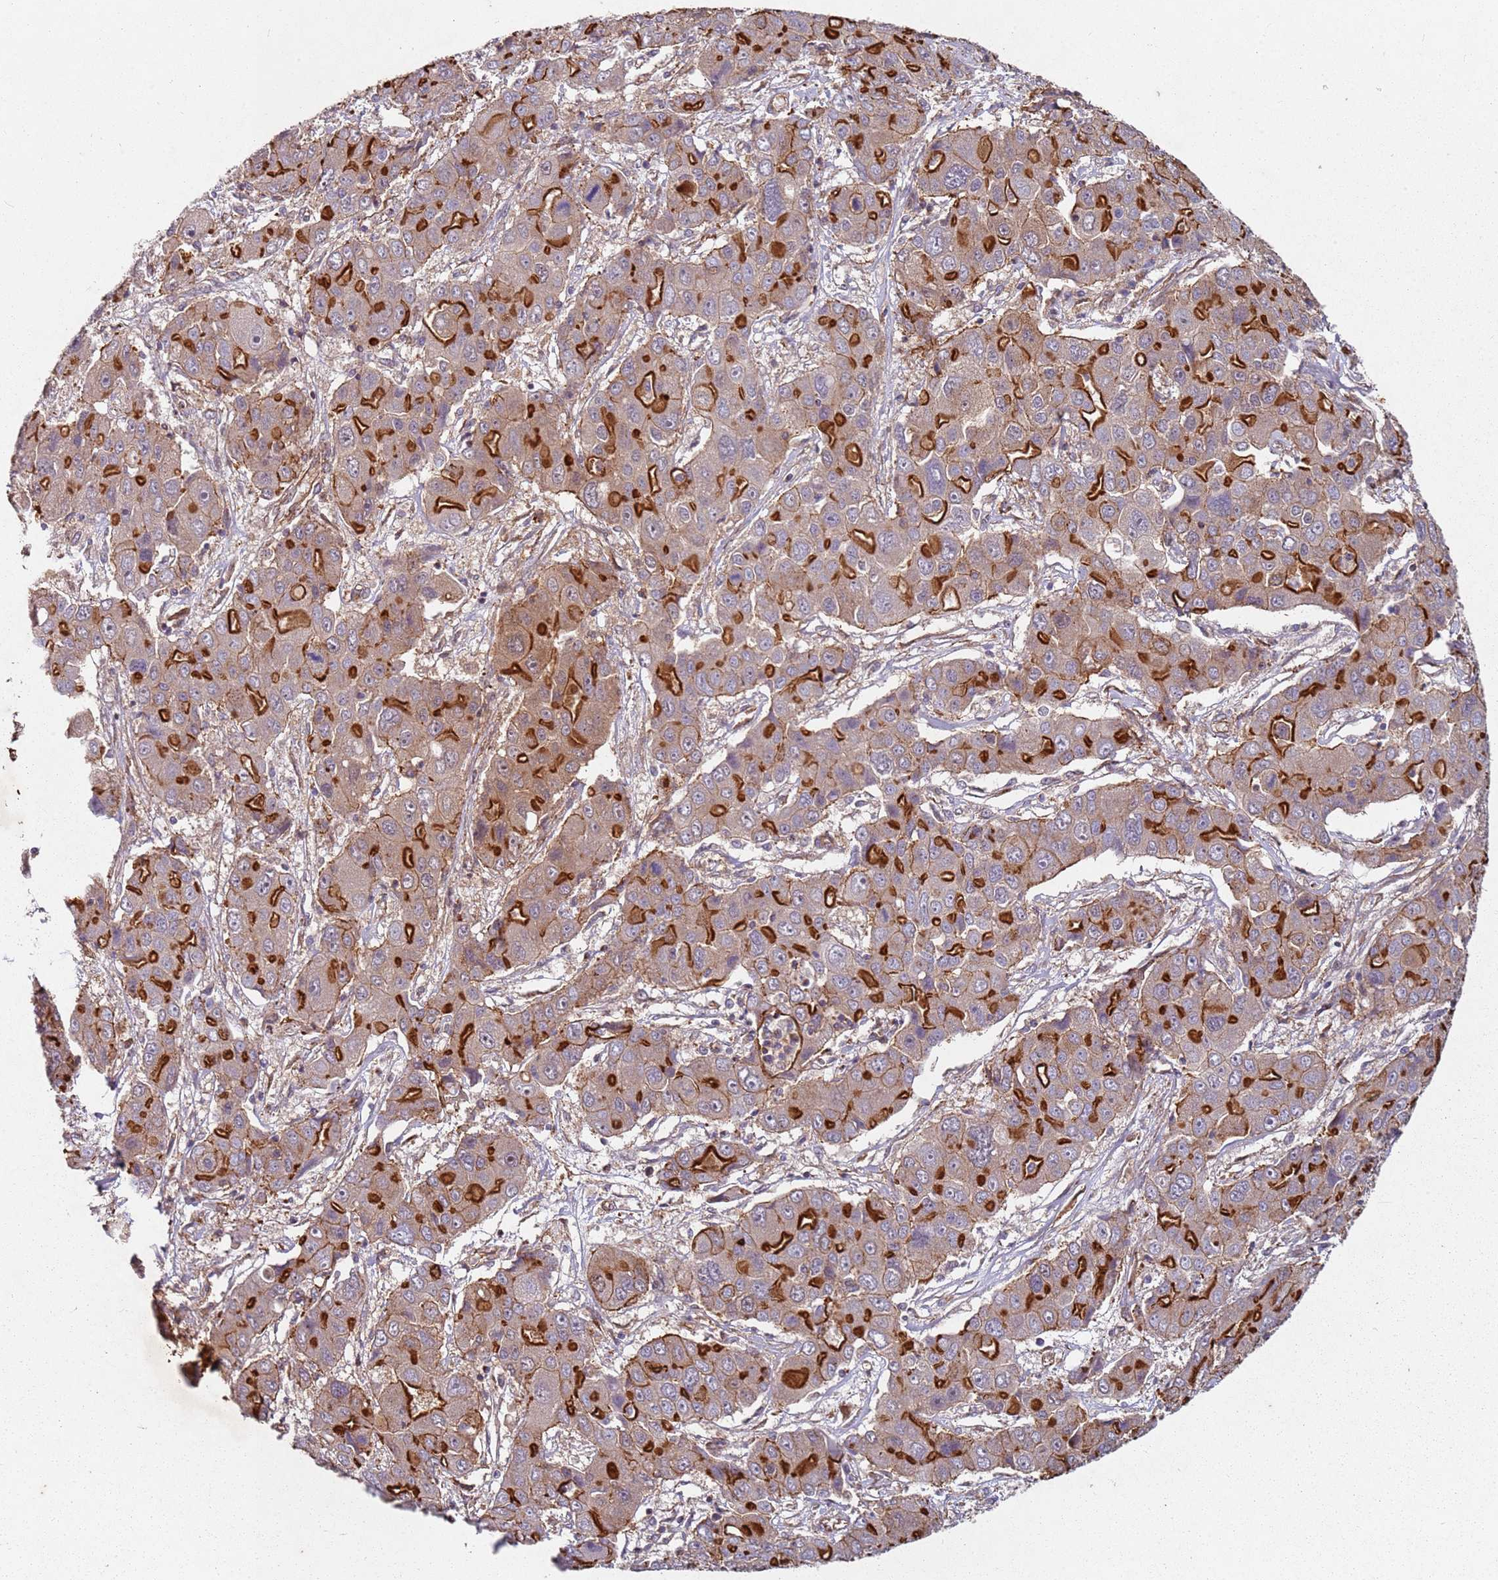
{"staining": {"intensity": "strong", "quantity": ">75%", "location": "cytoplasmic/membranous"}, "tissue": "liver cancer", "cell_type": "Tumor cells", "image_type": "cancer", "snomed": [{"axis": "morphology", "description": "Cholangiocarcinoma"}, {"axis": "topography", "description": "Liver"}], "caption": "The immunohistochemical stain shows strong cytoplasmic/membranous staining in tumor cells of liver cancer tissue.", "gene": "C2CD4B", "patient": {"sex": "male", "age": 67}}